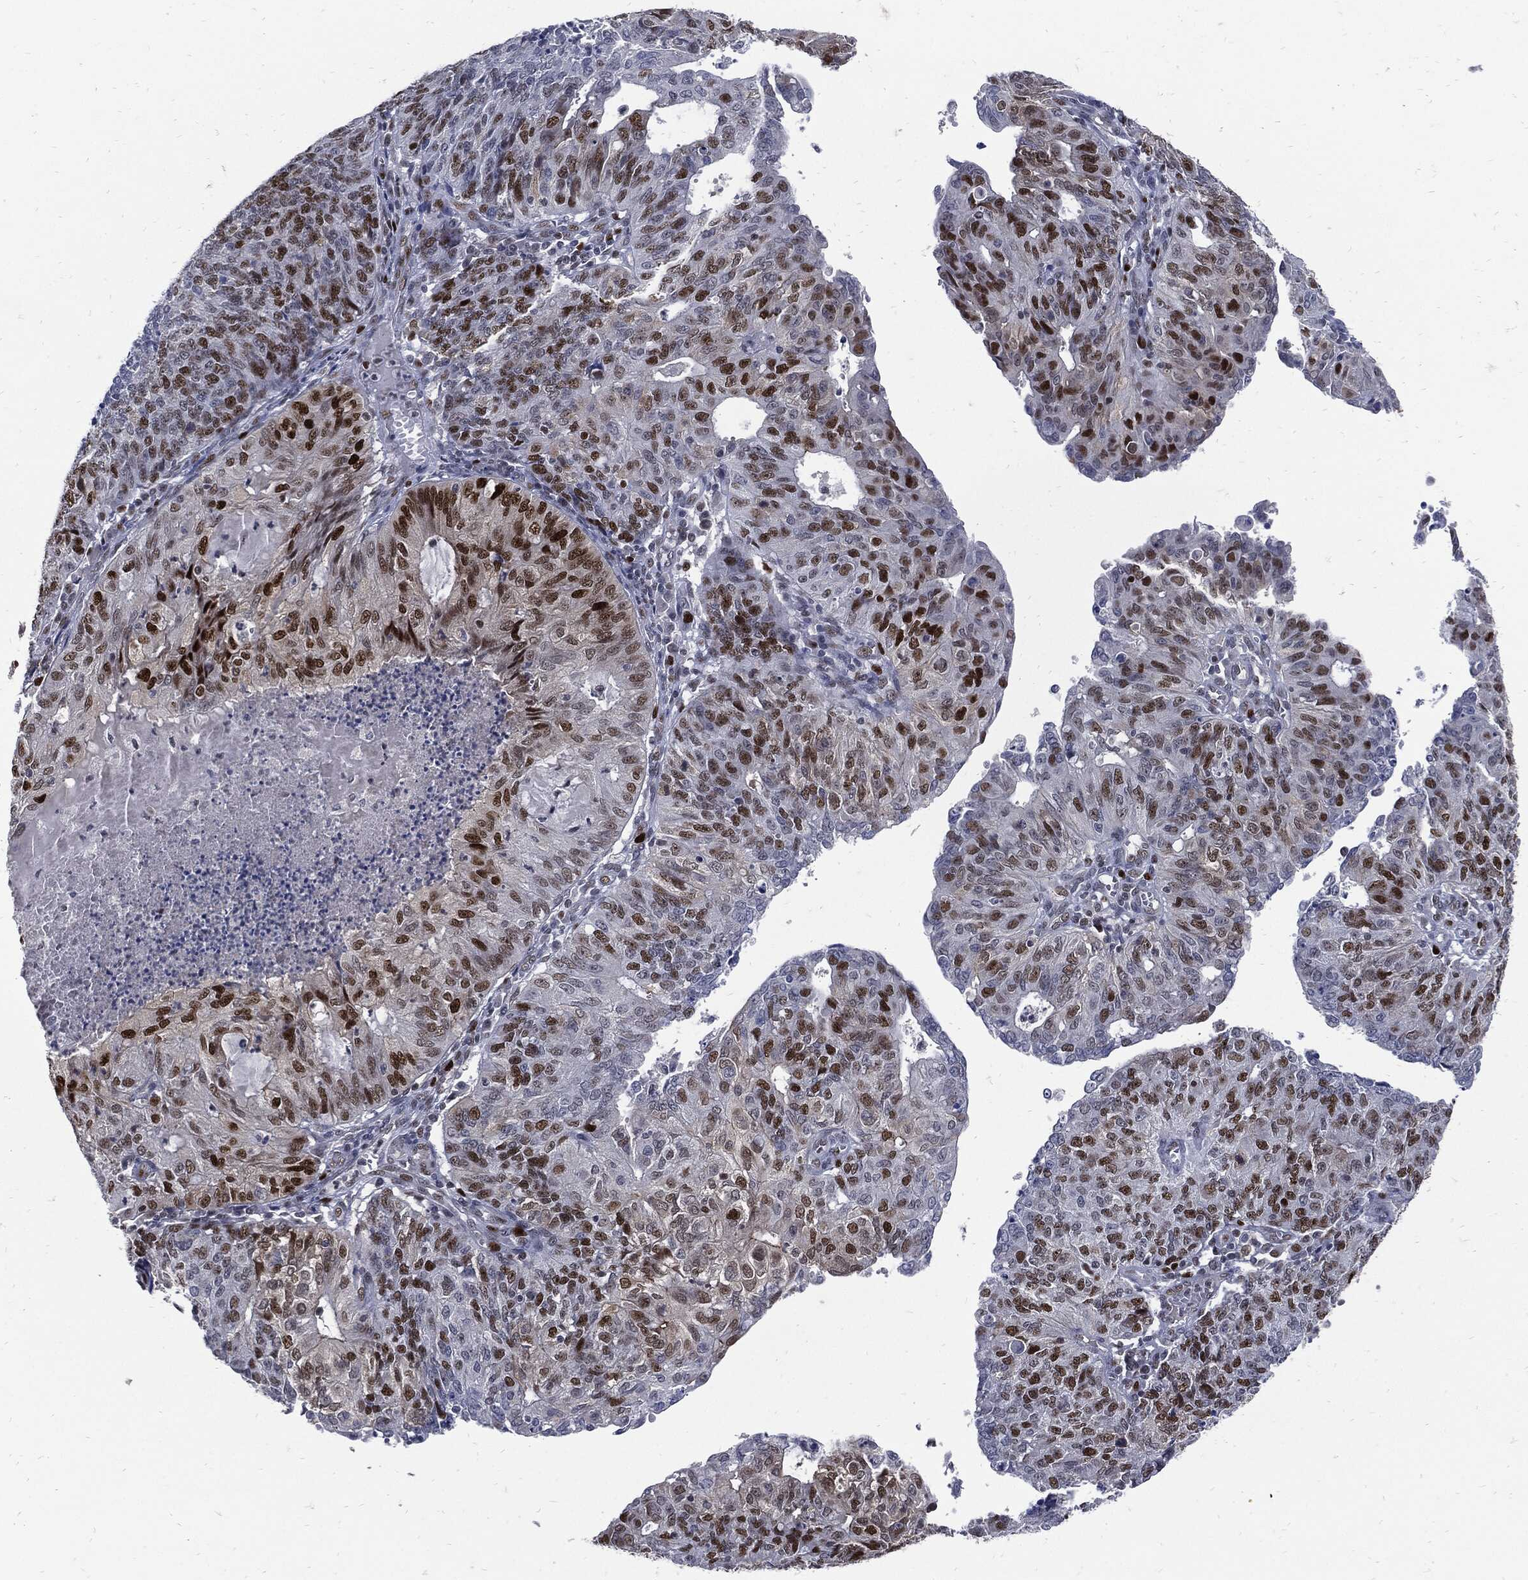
{"staining": {"intensity": "strong", "quantity": "25%-75%", "location": "nuclear"}, "tissue": "endometrial cancer", "cell_type": "Tumor cells", "image_type": "cancer", "snomed": [{"axis": "morphology", "description": "Adenocarcinoma, NOS"}, {"axis": "topography", "description": "Endometrium"}], "caption": "This photomicrograph exhibits IHC staining of adenocarcinoma (endometrial), with high strong nuclear expression in approximately 25%-75% of tumor cells.", "gene": "NBN", "patient": {"sex": "female", "age": 82}}